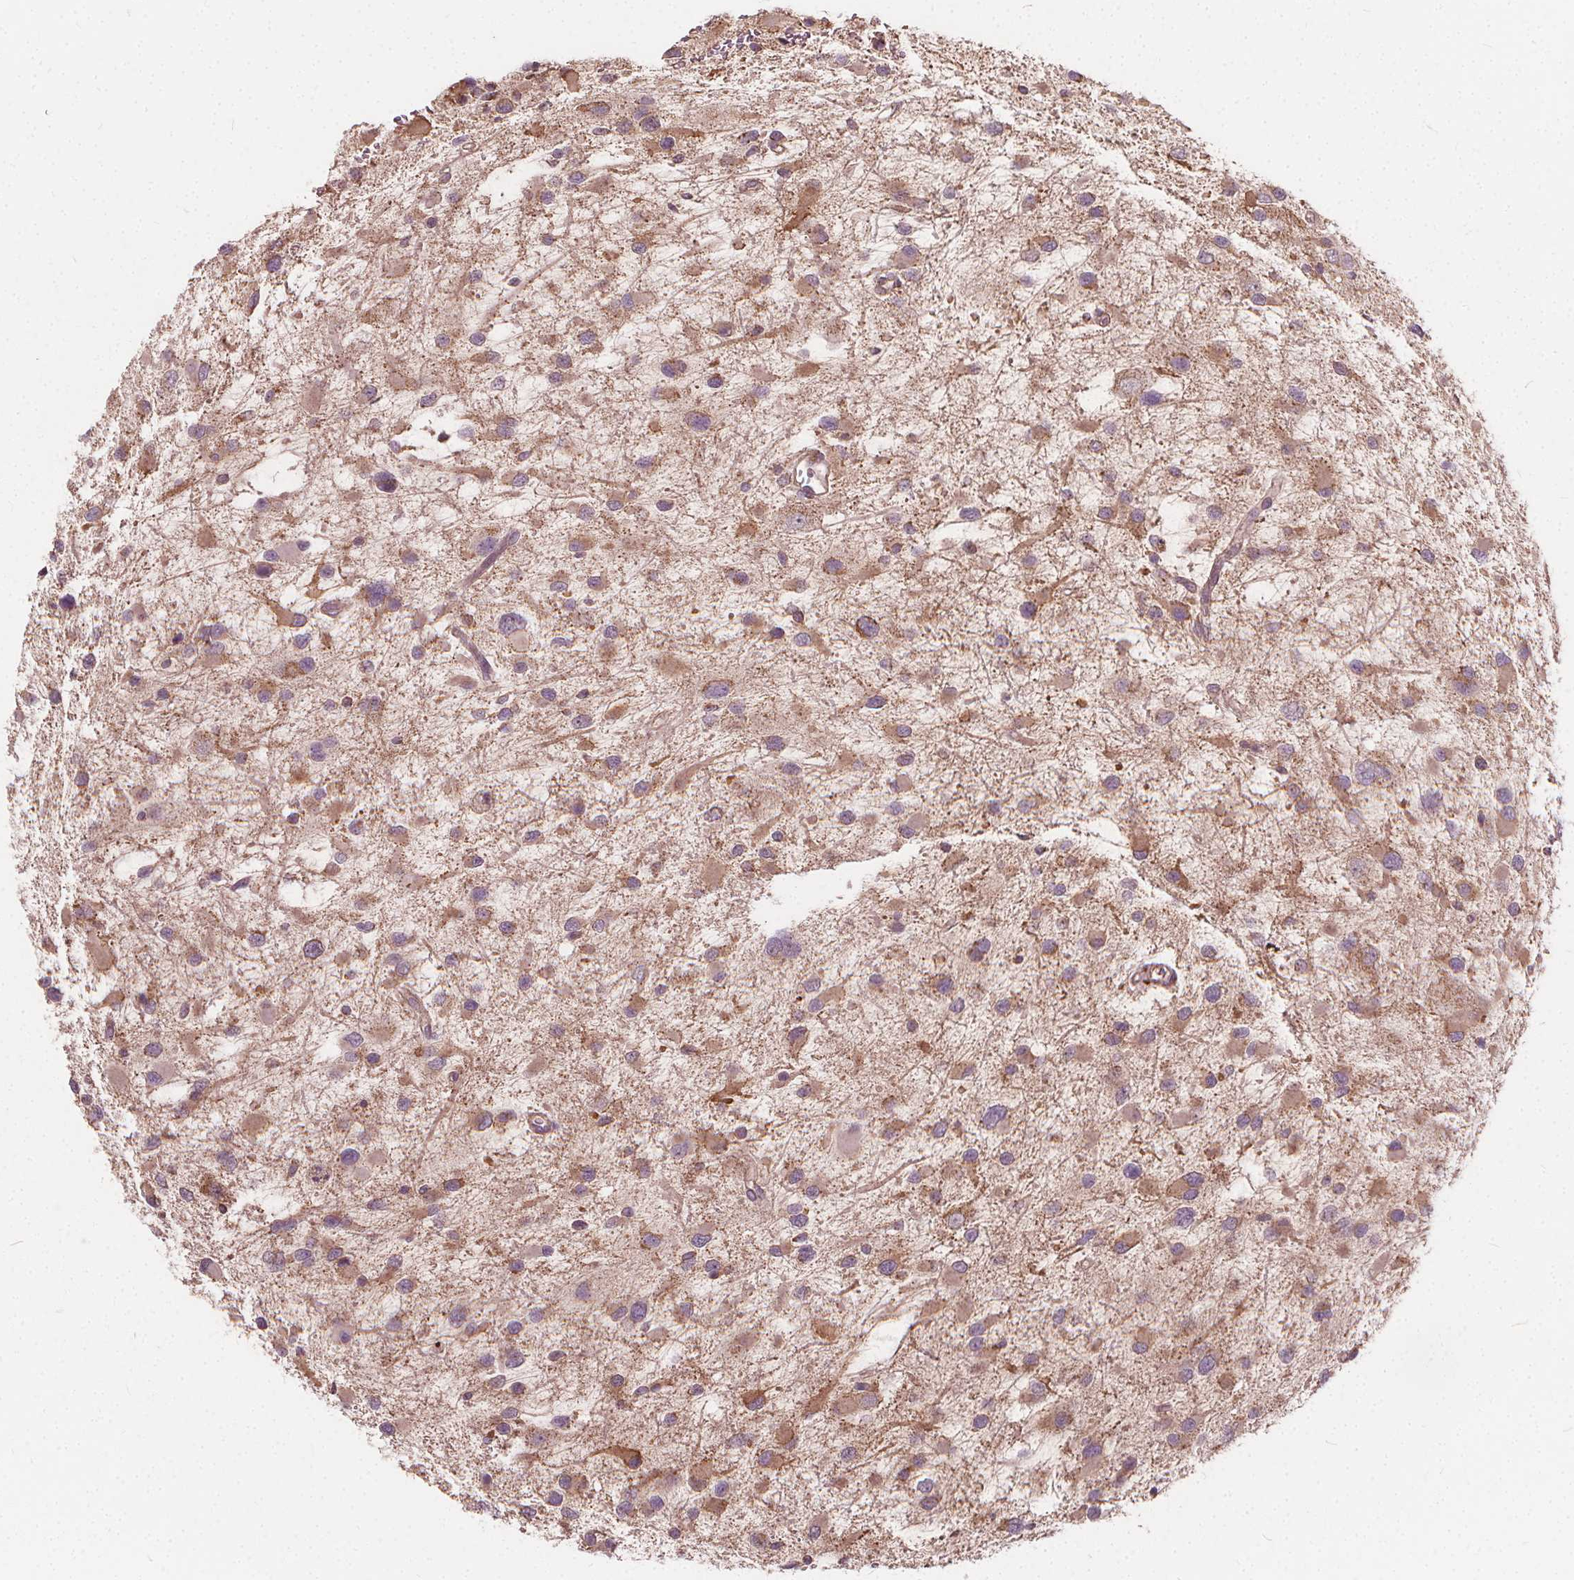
{"staining": {"intensity": "moderate", "quantity": "25%-75%", "location": "cytoplasmic/membranous"}, "tissue": "glioma", "cell_type": "Tumor cells", "image_type": "cancer", "snomed": [{"axis": "morphology", "description": "Glioma, malignant, Low grade"}, {"axis": "topography", "description": "Brain"}], "caption": "Moderate cytoplasmic/membranous expression is seen in about 25%-75% of tumor cells in low-grade glioma (malignant). (Brightfield microscopy of DAB IHC at high magnification).", "gene": "ORAI2", "patient": {"sex": "female", "age": 32}}